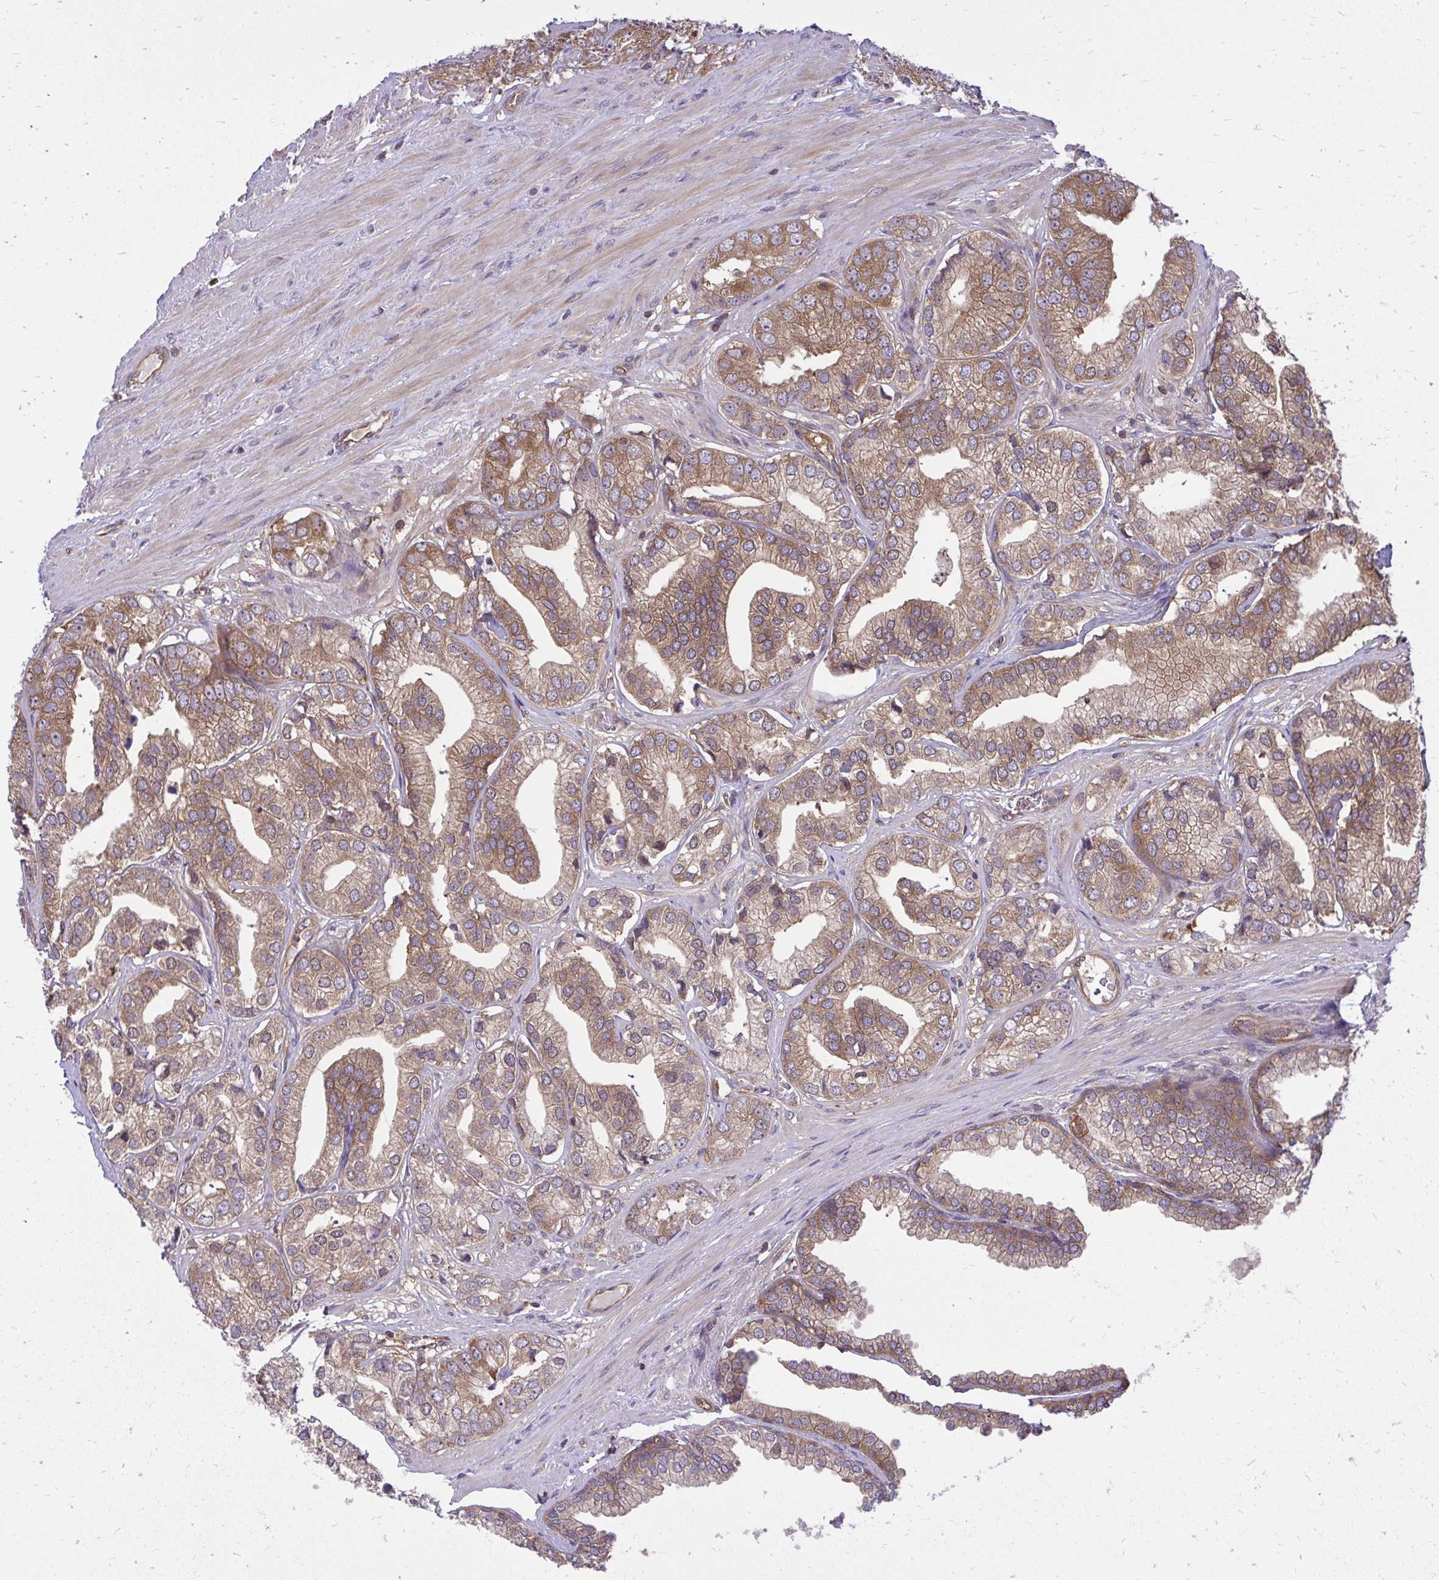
{"staining": {"intensity": "moderate", "quantity": ">75%", "location": "cytoplasmic/membranous"}, "tissue": "prostate cancer", "cell_type": "Tumor cells", "image_type": "cancer", "snomed": [{"axis": "morphology", "description": "Adenocarcinoma, High grade"}, {"axis": "topography", "description": "Prostate"}], "caption": "A high-resolution photomicrograph shows immunohistochemistry staining of high-grade adenocarcinoma (prostate), which exhibits moderate cytoplasmic/membranous staining in about >75% of tumor cells.", "gene": "PPP5C", "patient": {"sex": "male", "age": 58}}